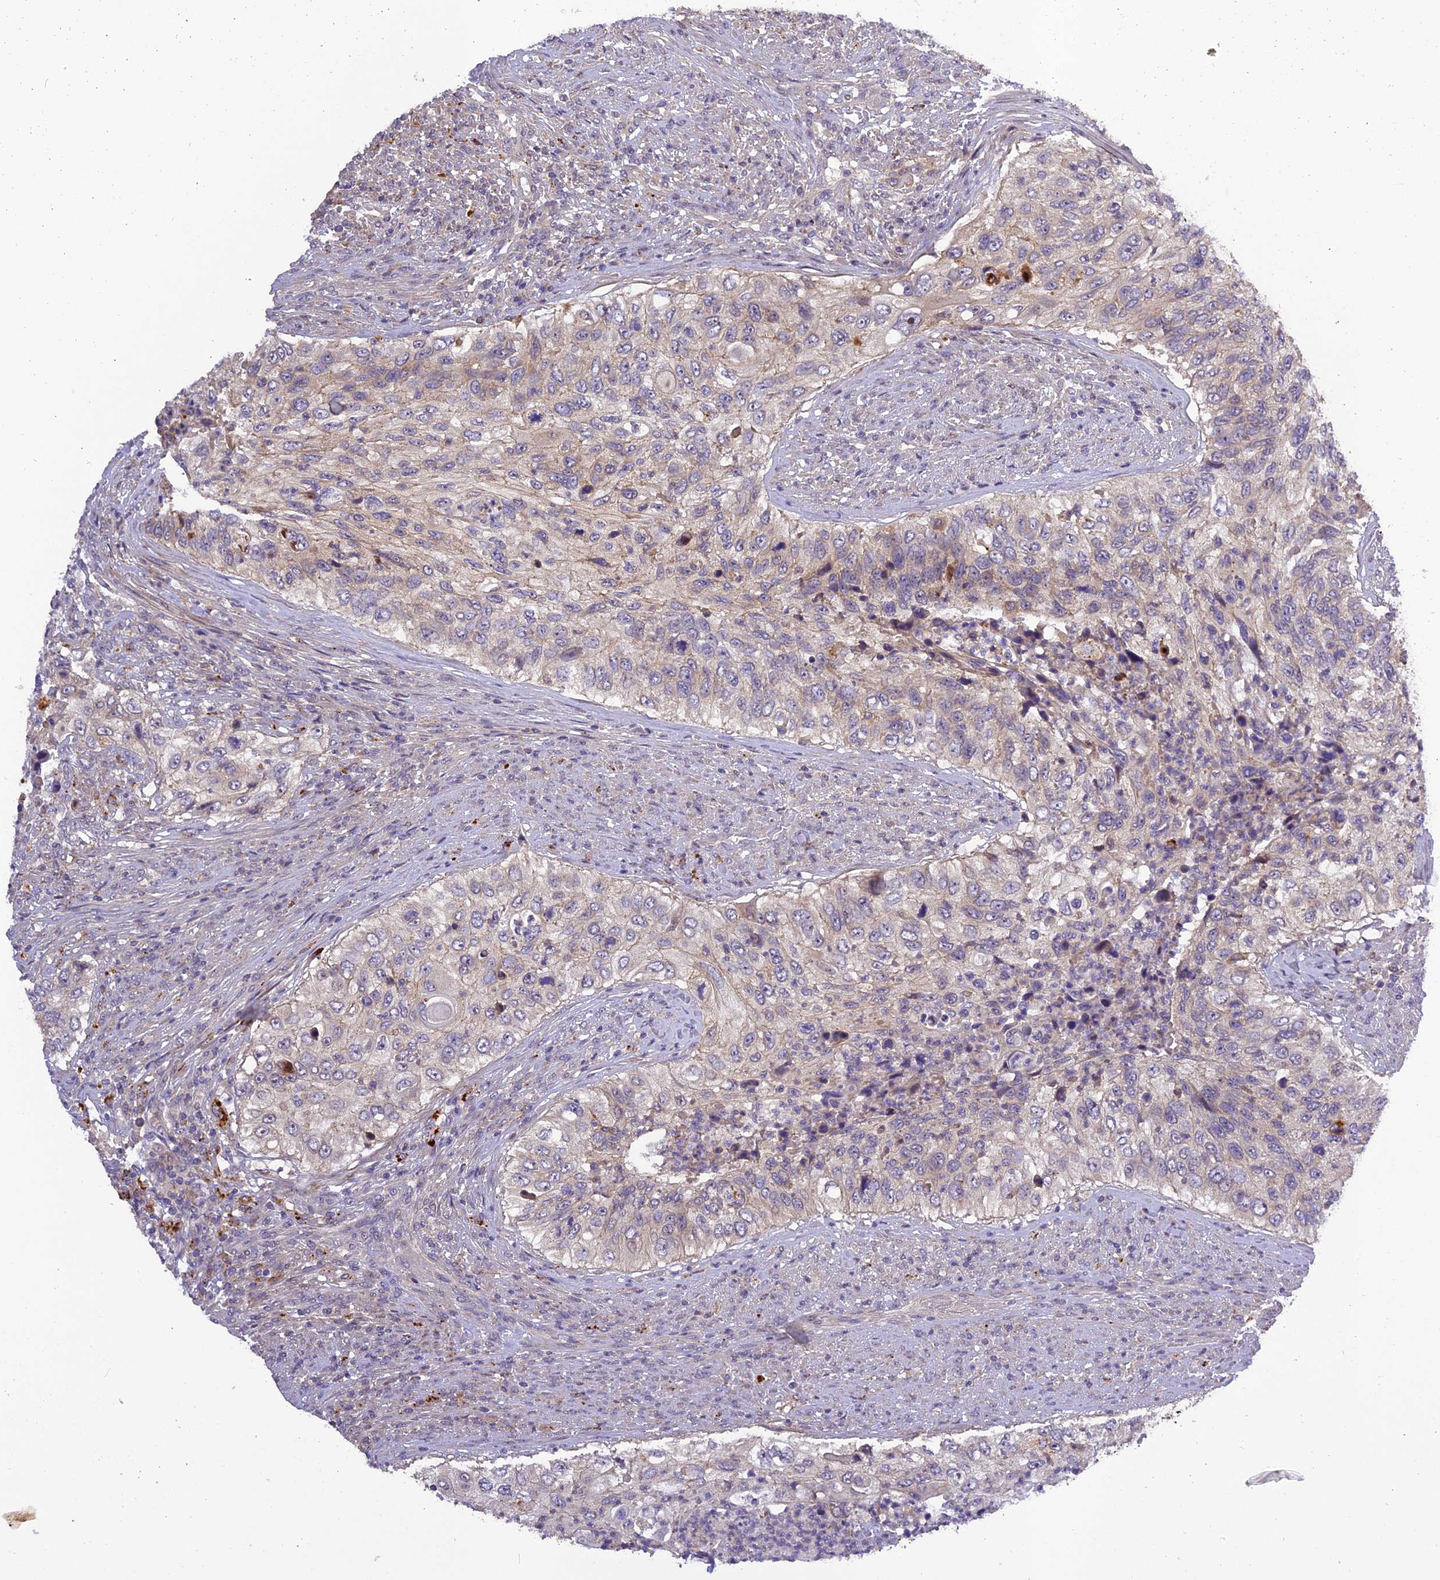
{"staining": {"intensity": "negative", "quantity": "none", "location": "none"}, "tissue": "urothelial cancer", "cell_type": "Tumor cells", "image_type": "cancer", "snomed": [{"axis": "morphology", "description": "Urothelial carcinoma, High grade"}, {"axis": "topography", "description": "Urinary bladder"}], "caption": "IHC of urothelial cancer shows no staining in tumor cells.", "gene": "FNIP2", "patient": {"sex": "female", "age": 60}}